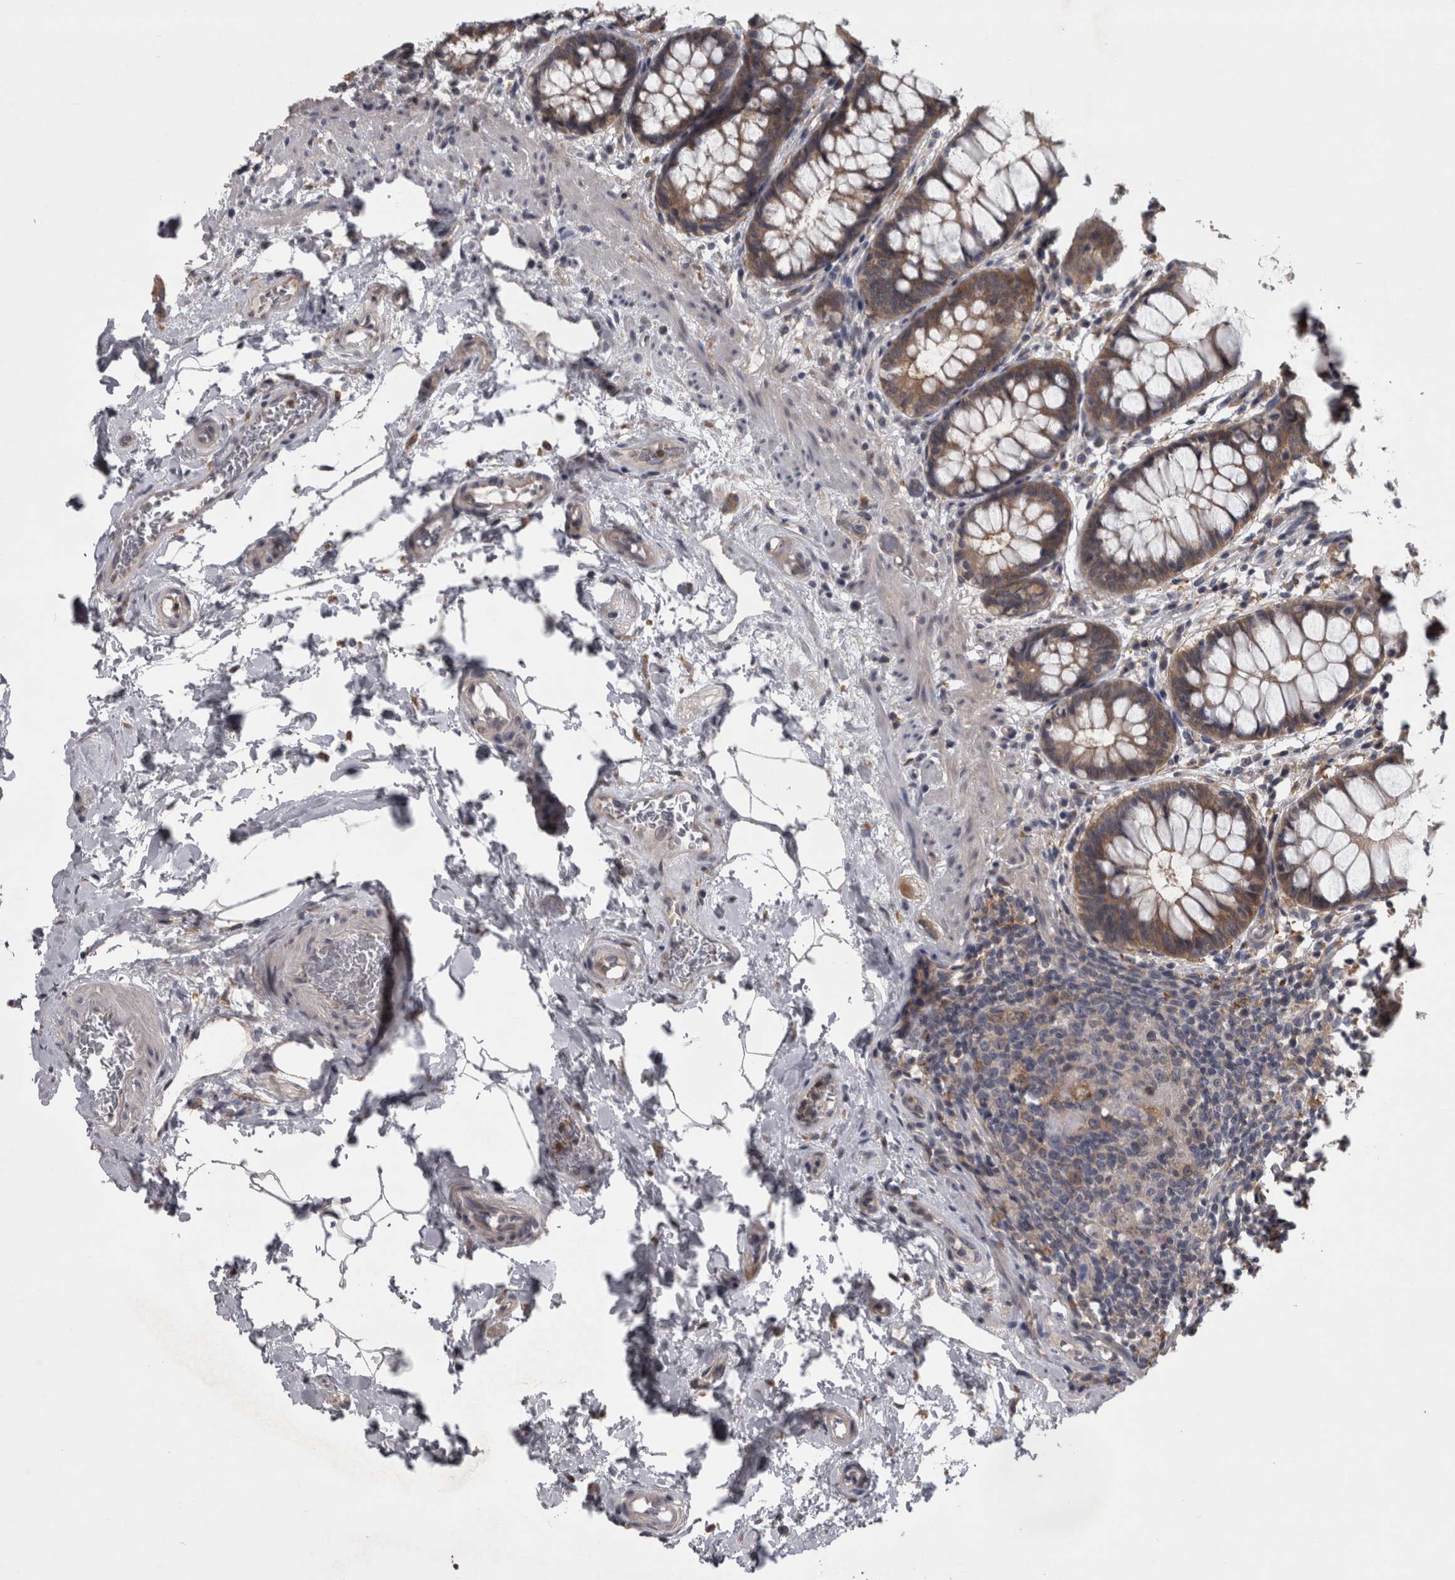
{"staining": {"intensity": "moderate", "quantity": ">75%", "location": "cytoplasmic/membranous"}, "tissue": "rectum", "cell_type": "Glandular cells", "image_type": "normal", "snomed": [{"axis": "morphology", "description": "Normal tissue, NOS"}, {"axis": "topography", "description": "Rectum"}], "caption": "IHC (DAB) staining of benign human rectum demonstrates moderate cytoplasmic/membranous protein expression in approximately >75% of glandular cells. The staining was performed using DAB (3,3'-diaminobenzidine) to visualize the protein expression in brown, while the nuclei were stained in blue with hematoxylin (Magnification: 20x).", "gene": "PRKCI", "patient": {"sex": "male", "age": 64}}